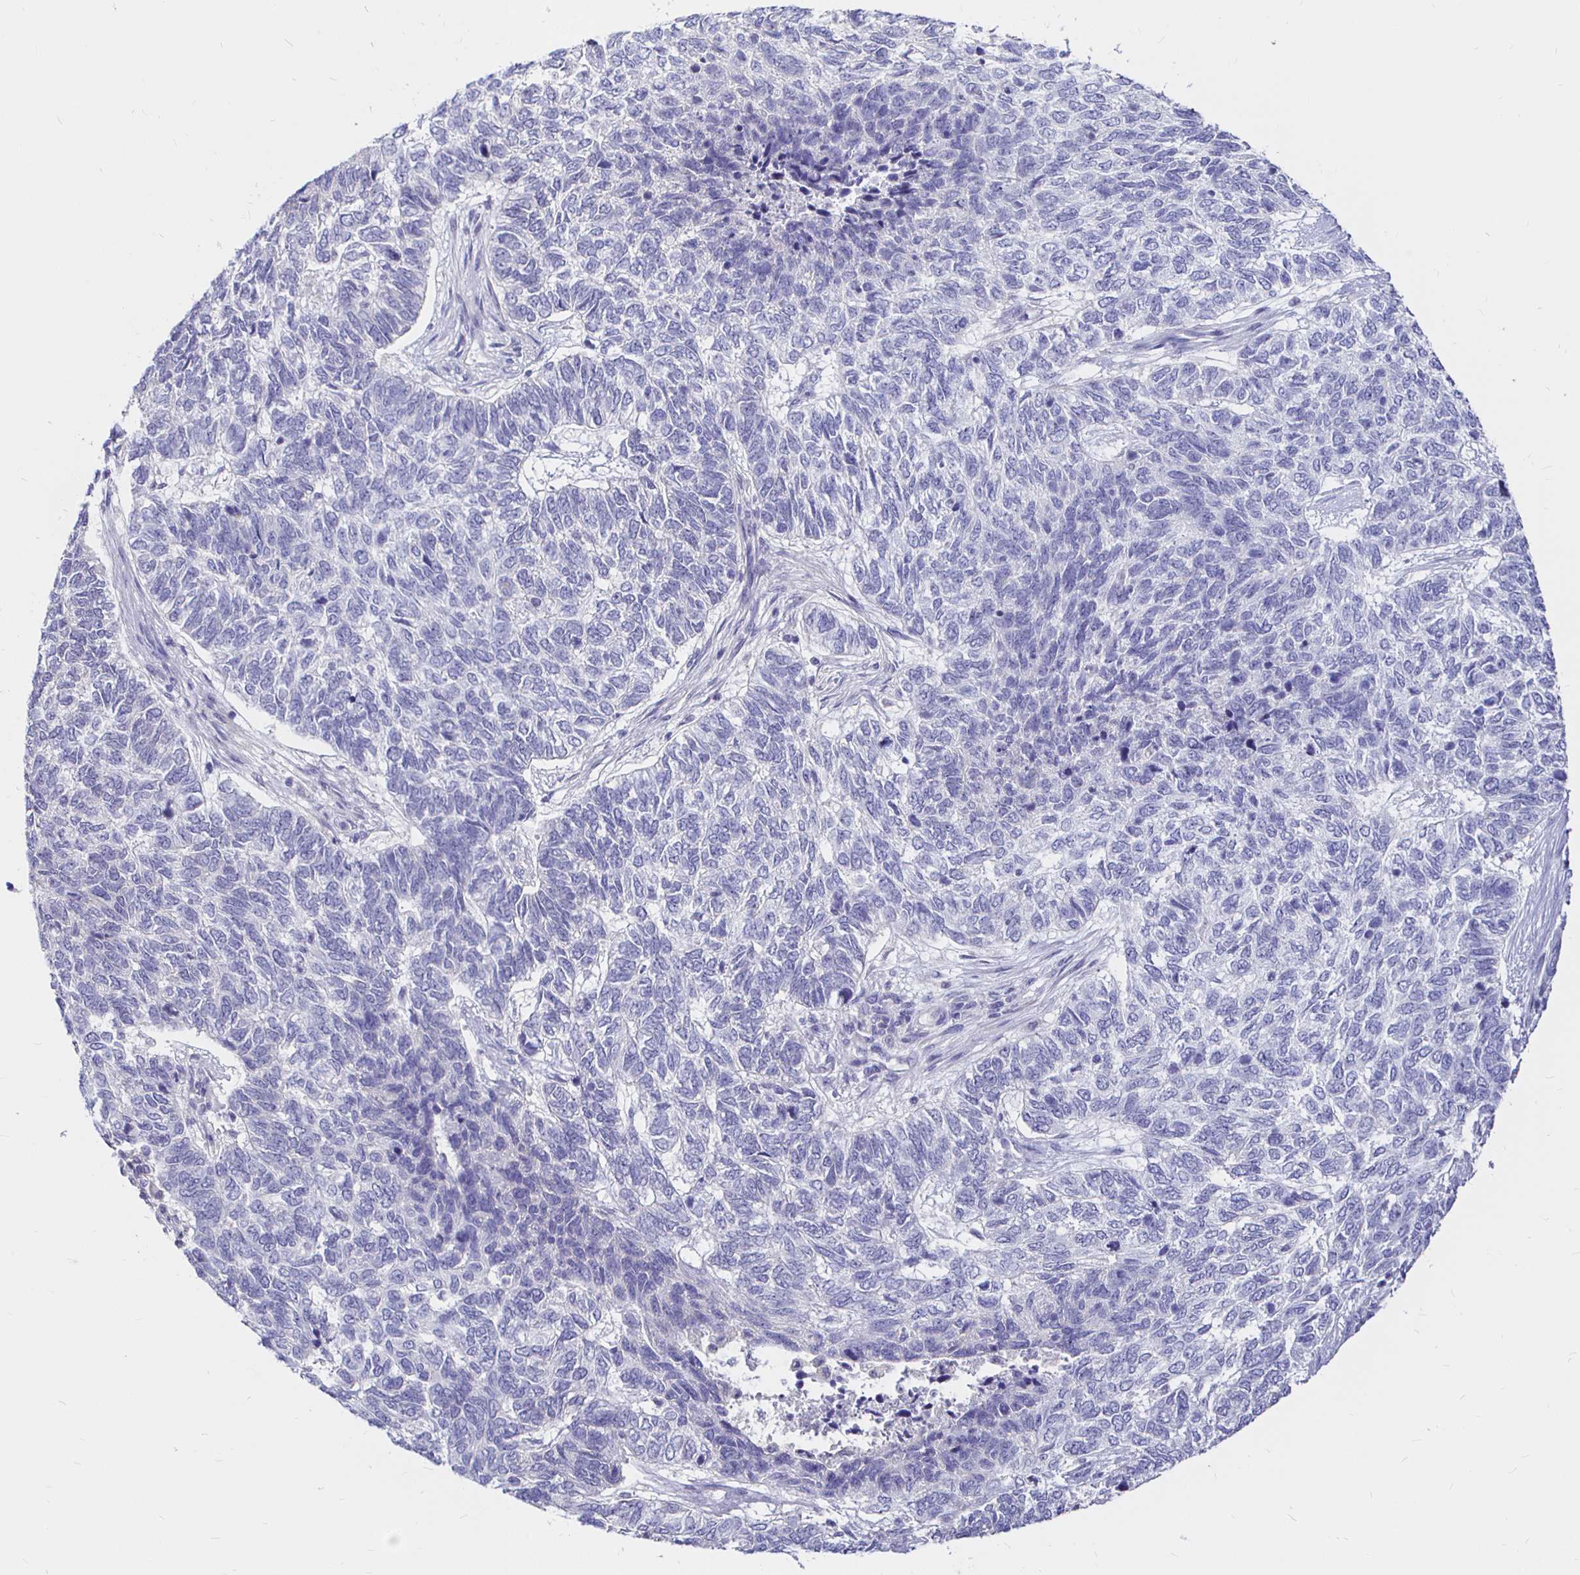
{"staining": {"intensity": "negative", "quantity": "none", "location": "none"}, "tissue": "skin cancer", "cell_type": "Tumor cells", "image_type": "cancer", "snomed": [{"axis": "morphology", "description": "Basal cell carcinoma"}, {"axis": "topography", "description": "Skin"}], "caption": "An immunohistochemistry micrograph of skin cancer (basal cell carcinoma) is shown. There is no staining in tumor cells of skin cancer (basal cell carcinoma).", "gene": "NECAB1", "patient": {"sex": "female", "age": 65}}